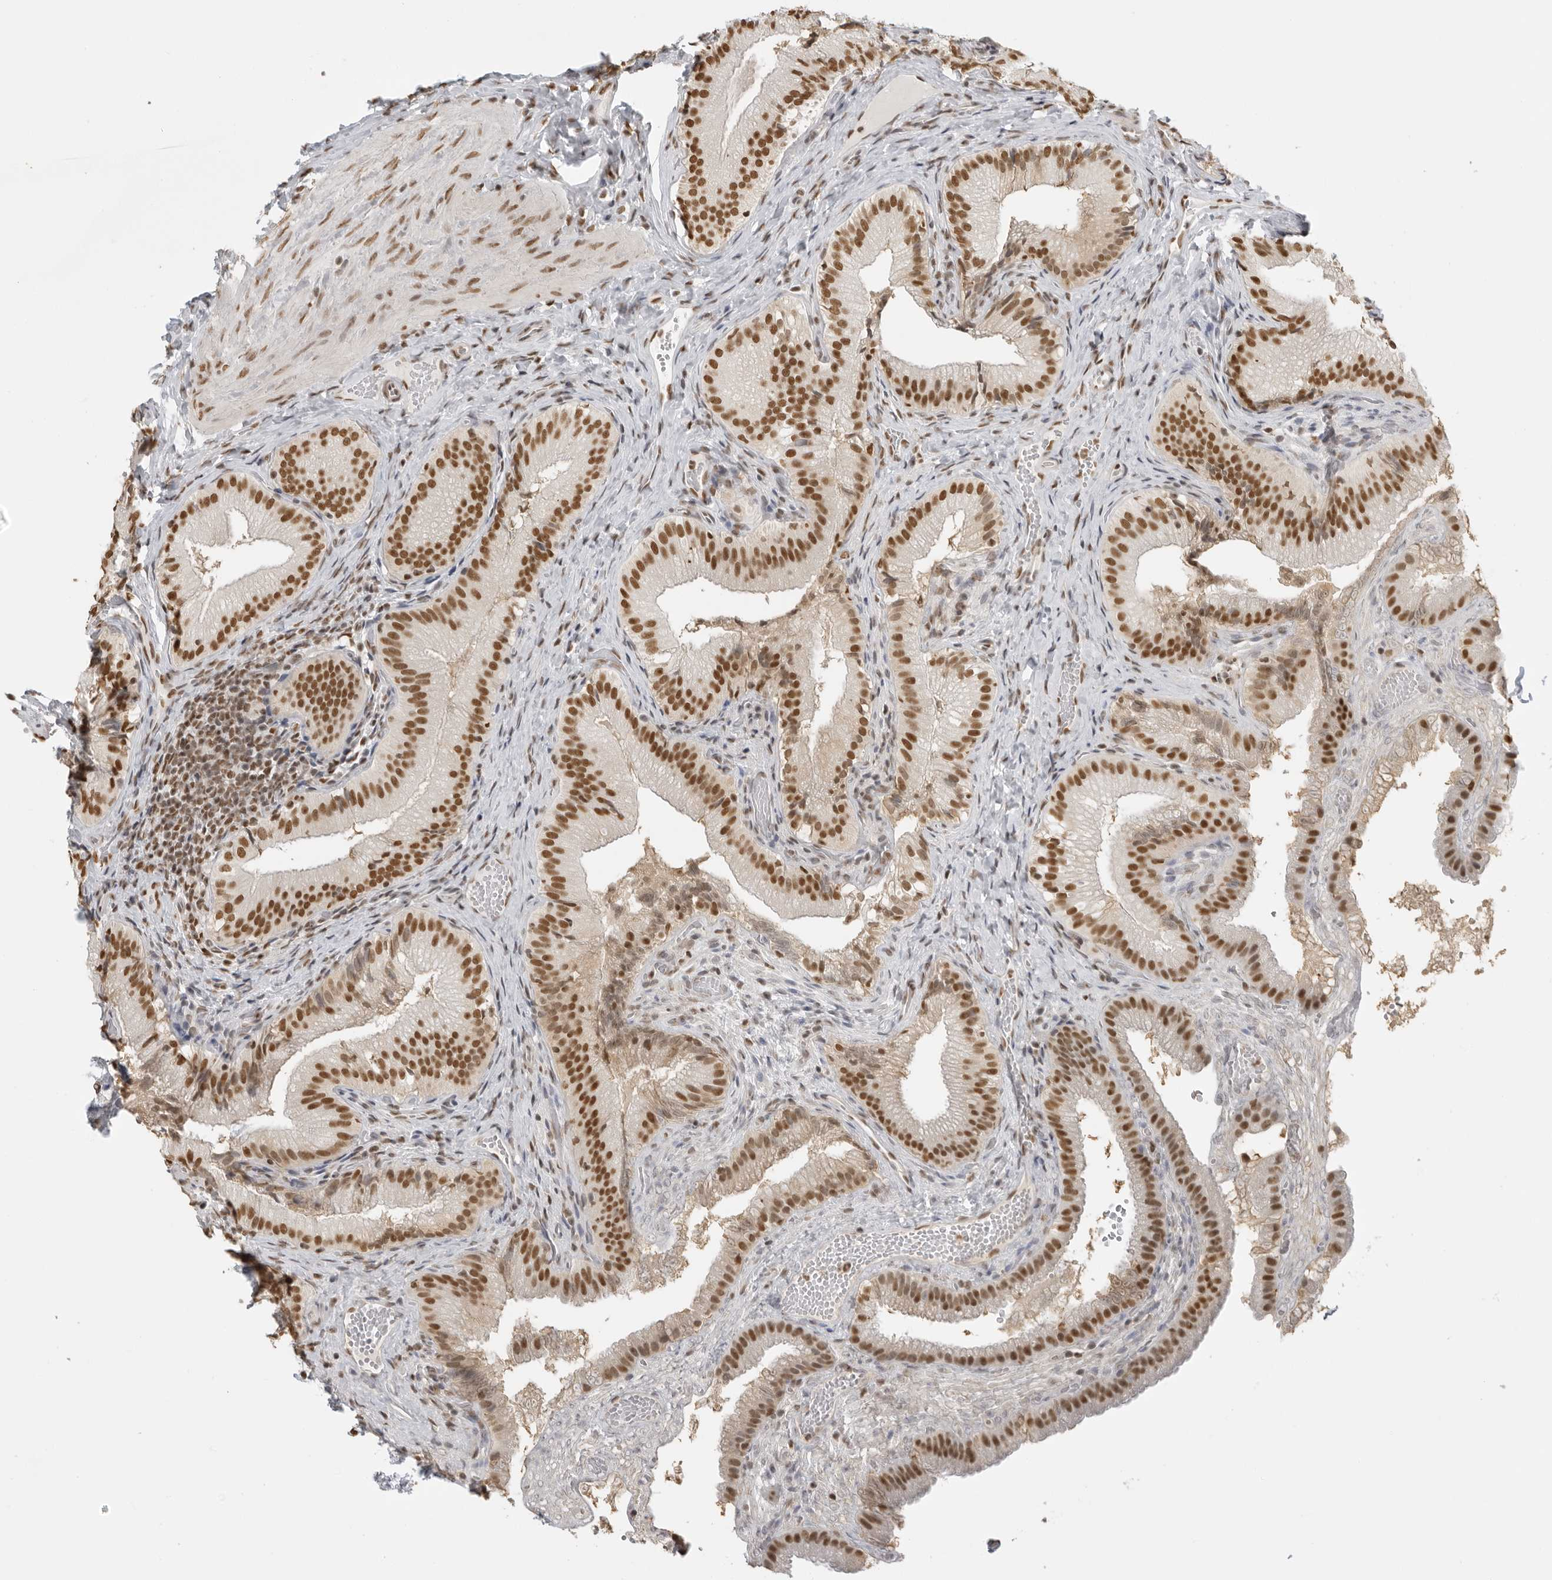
{"staining": {"intensity": "strong", "quantity": ">75%", "location": "nuclear"}, "tissue": "gallbladder", "cell_type": "Glandular cells", "image_type": "normal", "snomed": [{"axis": "morphology", "description": "Normal tissue, NOS"}, {"axis": "topography", "description": "Gallbladder"}], "caption": "Immunohistochemical staining of benign human gallbladder demonstrates >75% levels of strong nuclear protein positivity in about >75% of glandular cells. Using DAB (3,3'-diaminobenzidine) (brown) and hematoxylin (blue) stains, captured at high magnification using brightfield microscopy.", "gene": "RPA2", "patient": {"sex": "female", "age": 30}}